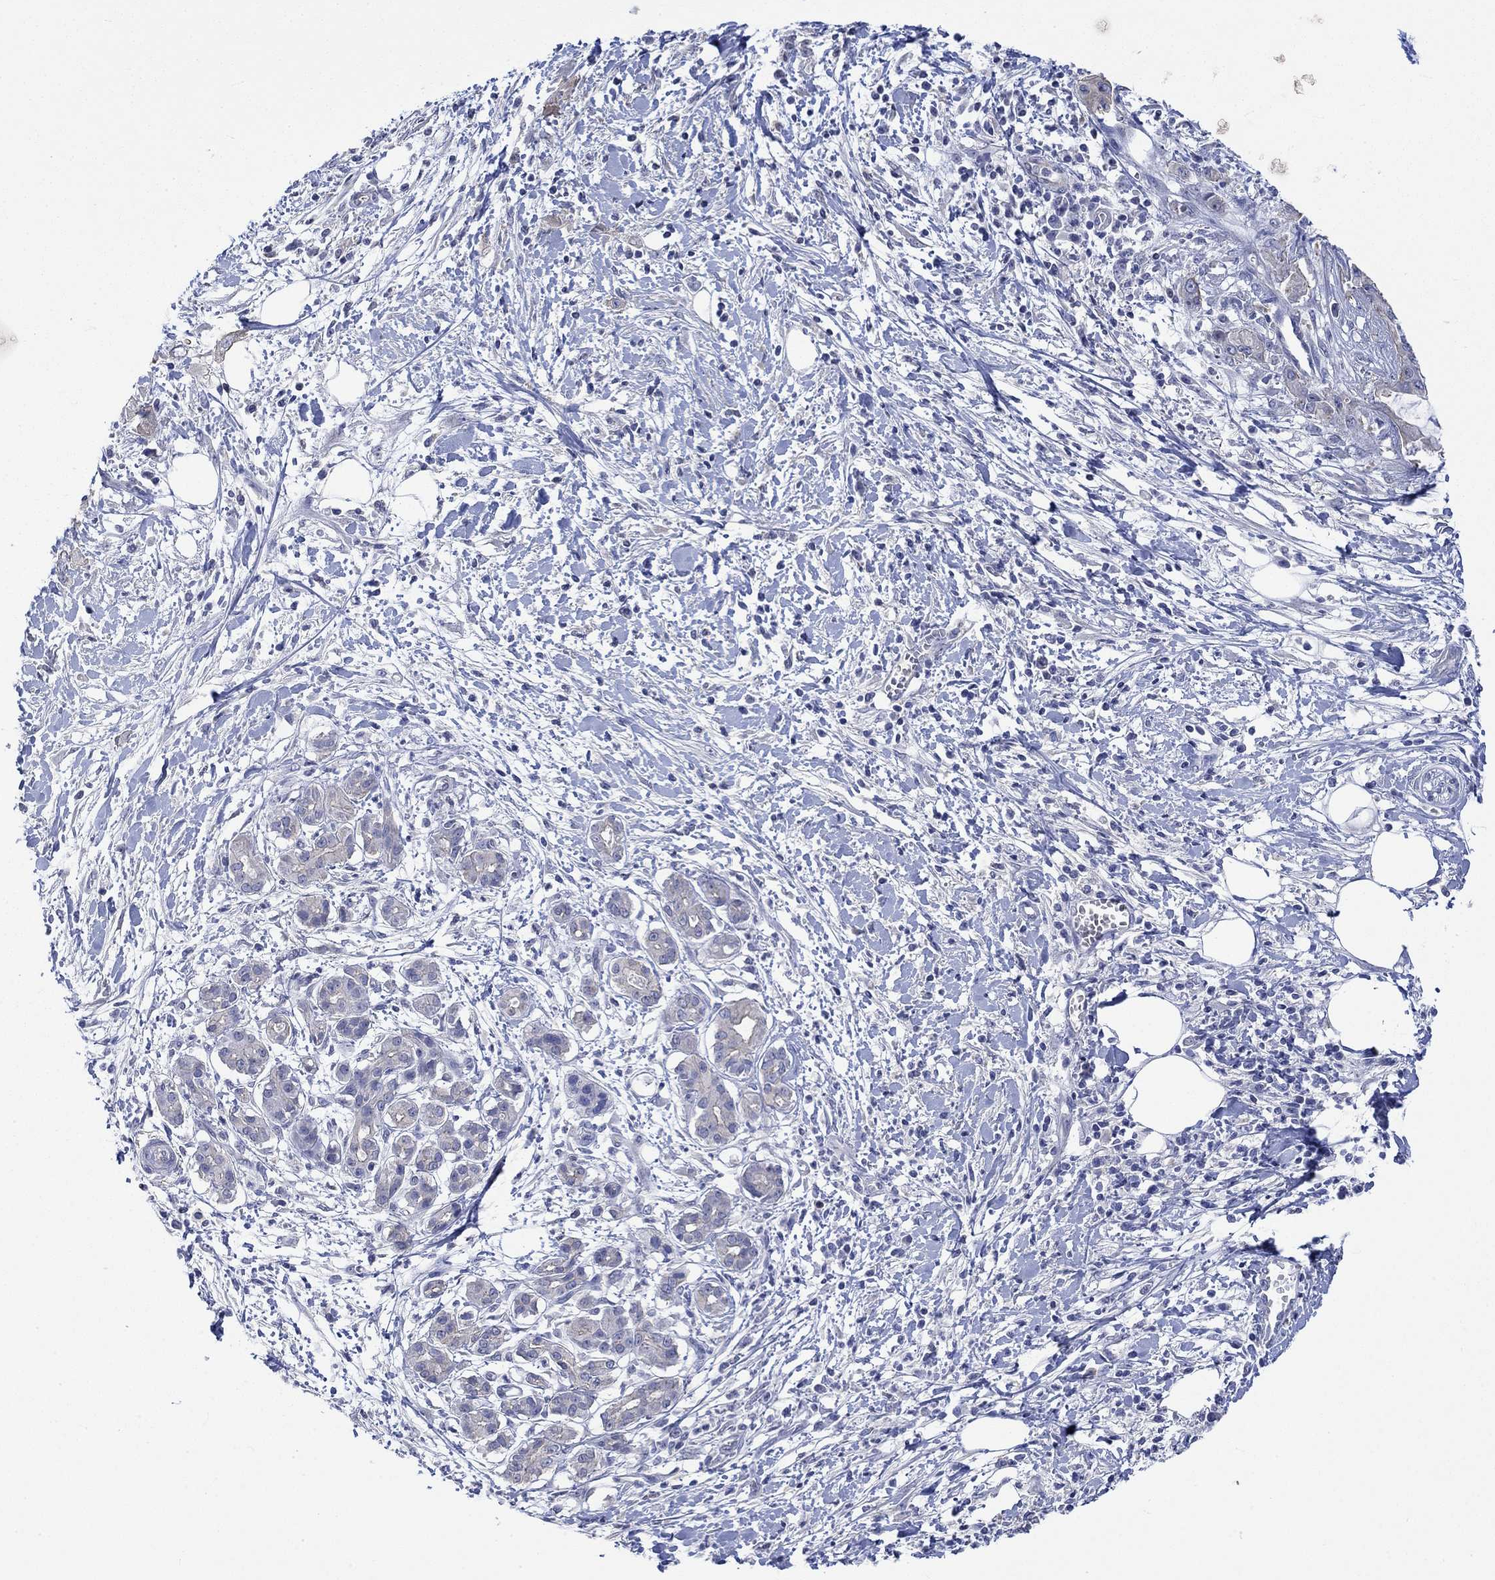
{"staining": {"intensity": "weak", "quantity": "<25%", "location": "cytoplasmic/membranous"}, "tissue": "pancreatic cancer", "cell_type": "Tumor cells", "image_type": "cancer", "snomed": [{"axis": "morphology", "description": "Adenocarcinoma, NOS"}, {"axis": "topography", "description": "Pancreas"}], "caption": "IHC micrograph of pancreatic cancer stained for a protein (brown), which reveals no positivity in tumor cells.", "gene": "AGRP", "patient": {"sex": "male", "age": 72}}